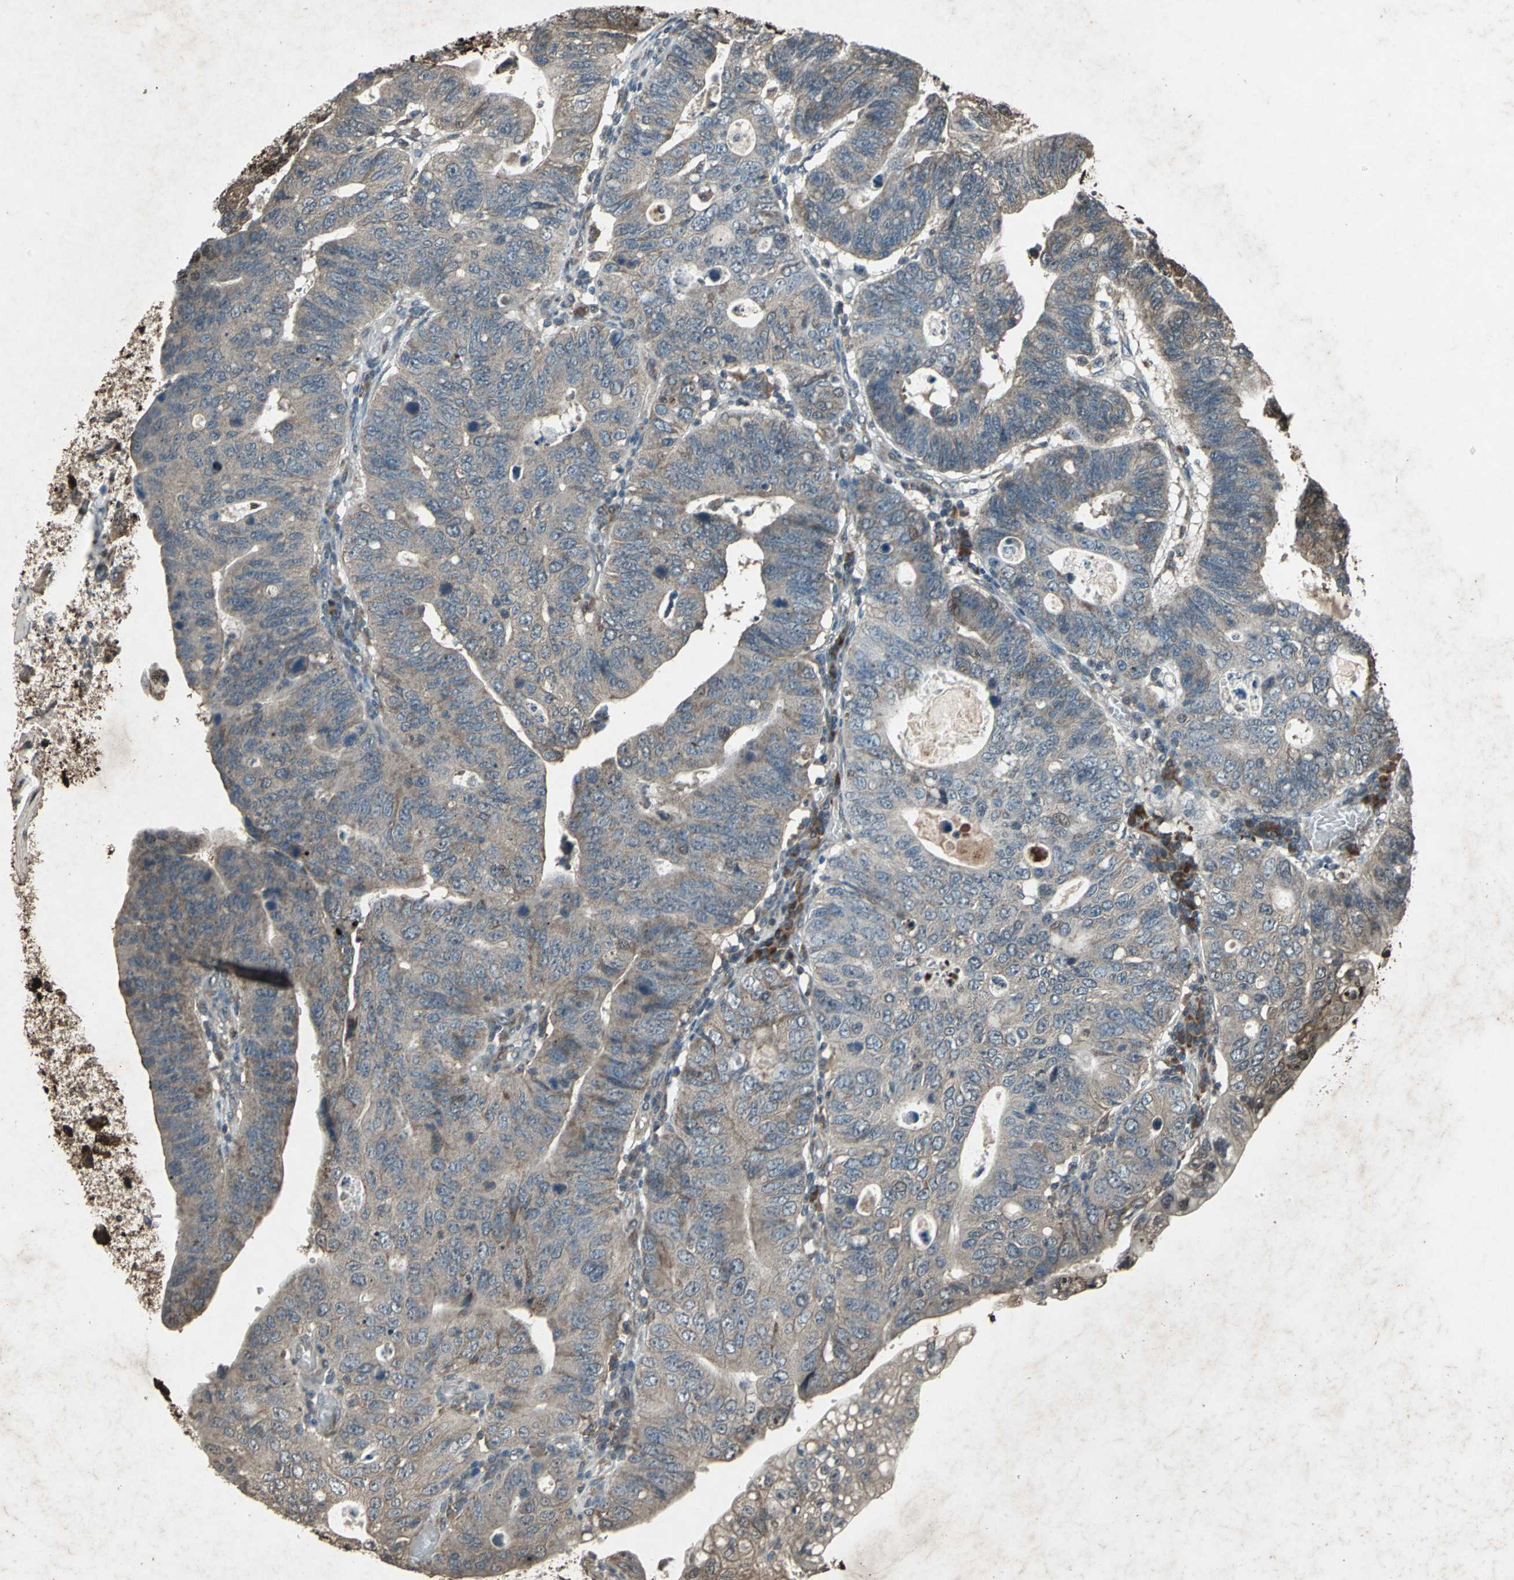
{"staining": {"intensity": "weak", "quantity": ">75%", "location": "cytoplasmic/membranous"}, "tissue": "stomach cancer", "cell_type": "Tumor cells", "image_type": "cancer", "snomed": [{"axis": "morphology", "description": "Adenocarcinoma, NOS"}, {"axis": "topography", "description": "Stomach"}], "caption": "Immunohistochemical staining of stomach cancer (adenocarcinoma) displays low levels of weak cytoplasmic/membranous protein positivity in about >75% of tumor cells. Using DAB (3,3'-diaminobenzidine) (brown) and hematoxylin (blue) stains, captured at high magnification using brightfield microscopy.", "gene": "SEPTIN4", "patient": {"sex": "male", "age": 59}}